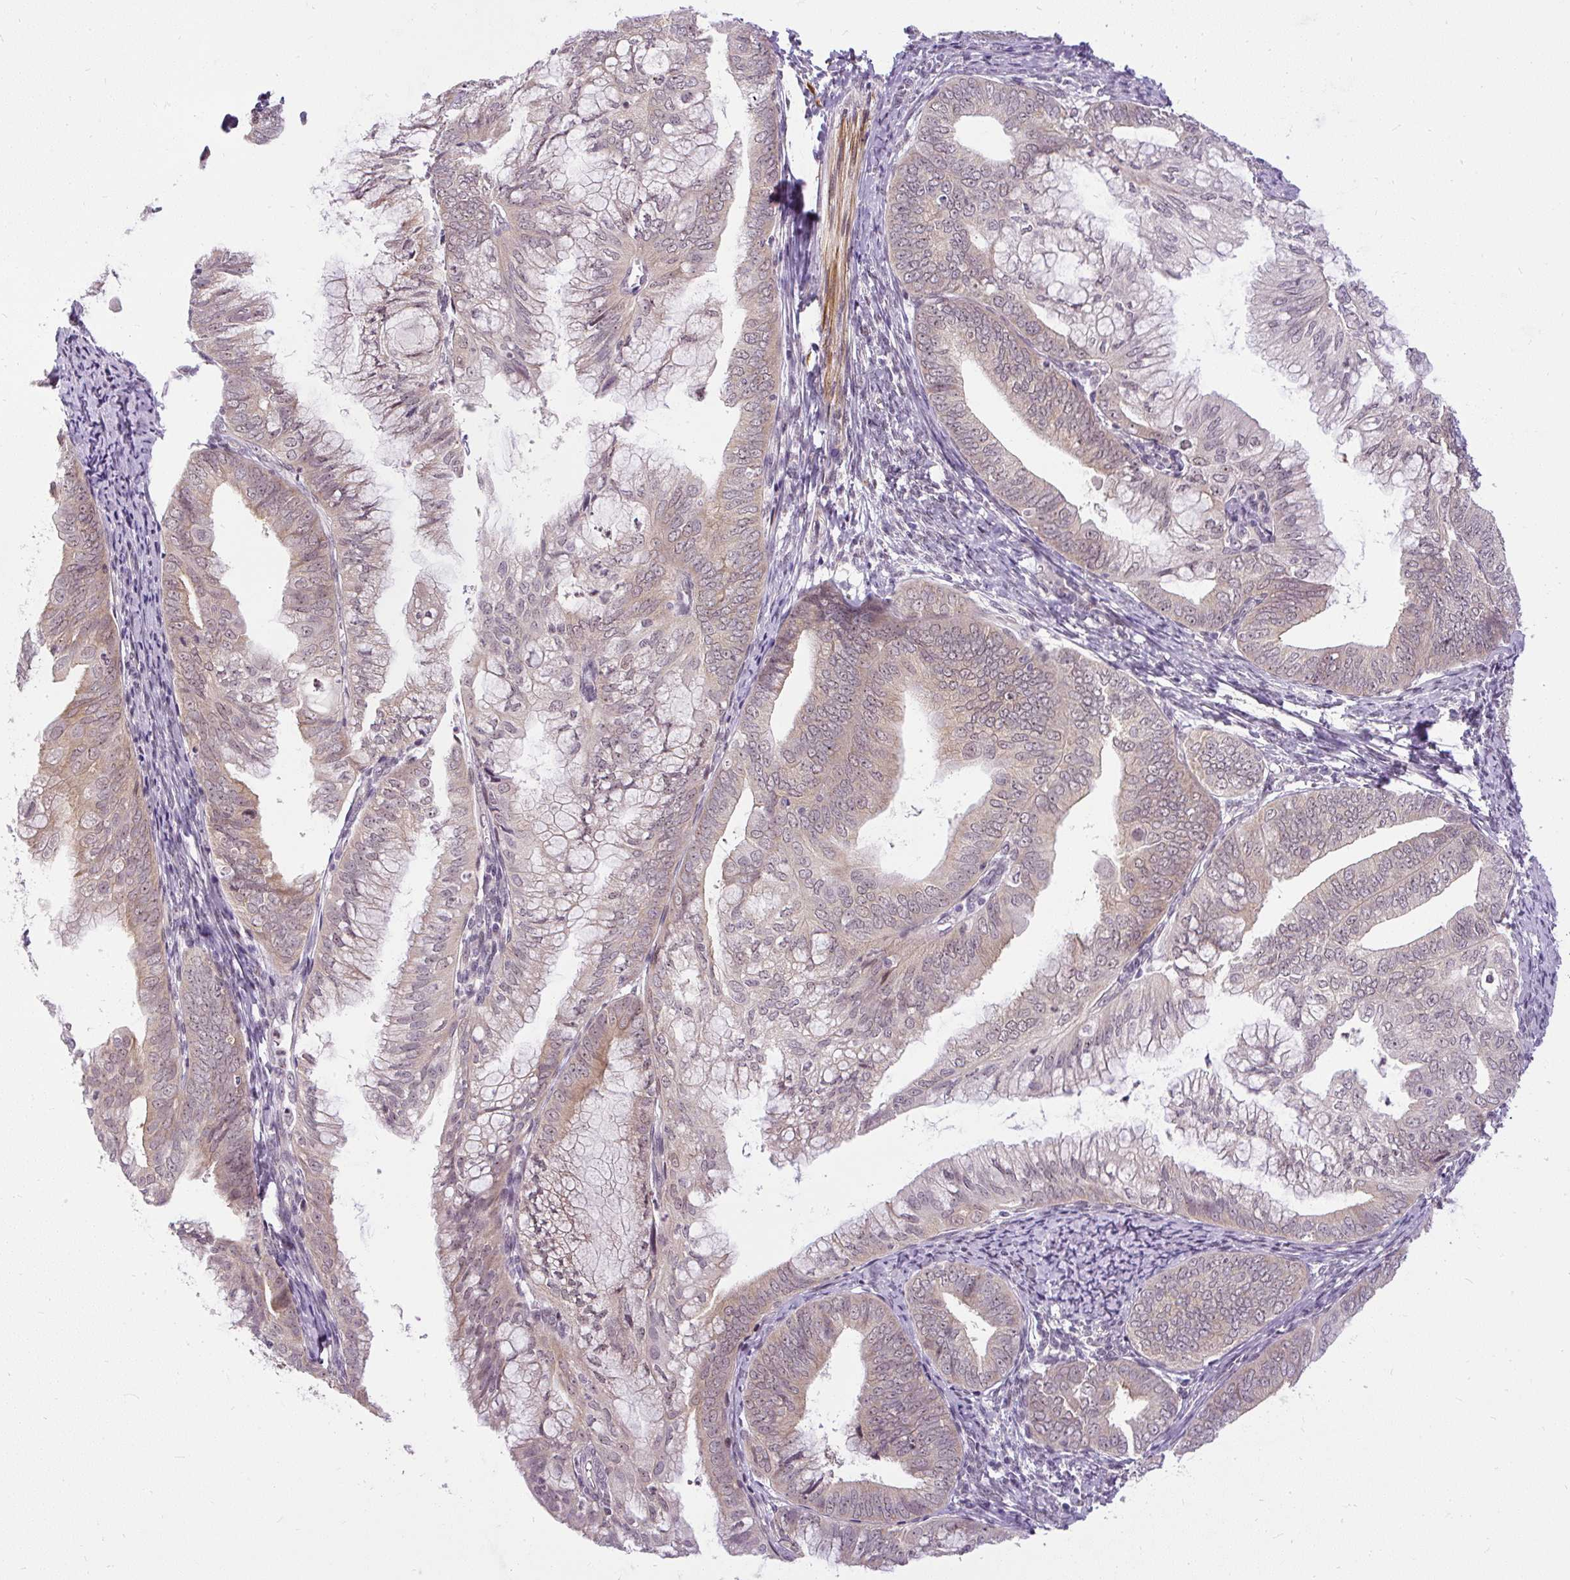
{"staining": {"intensity": "weak", "quantity": "25%-75%", "location": "cytoplasmic/membranous,nuclear"}, "tissue": "endometrial cancer", "cell_type": "Tumor cells", "image_type": "cancer", "snomed": [{"axis": "morphology", "description": "Adenocarcinoma, NOS"}, {"axis": "topography", "description": "Endometrium"}], "caption": "Immunohistochemical staining of endometrial cancer (adenocarcinoma) shows low levels of weak cytoplasmic/membranous and nuclear positivity in approximately 25%-75% of tumor cells.", "gene": "FAM117B", "patient": {"sex": "female", "age": 75}}